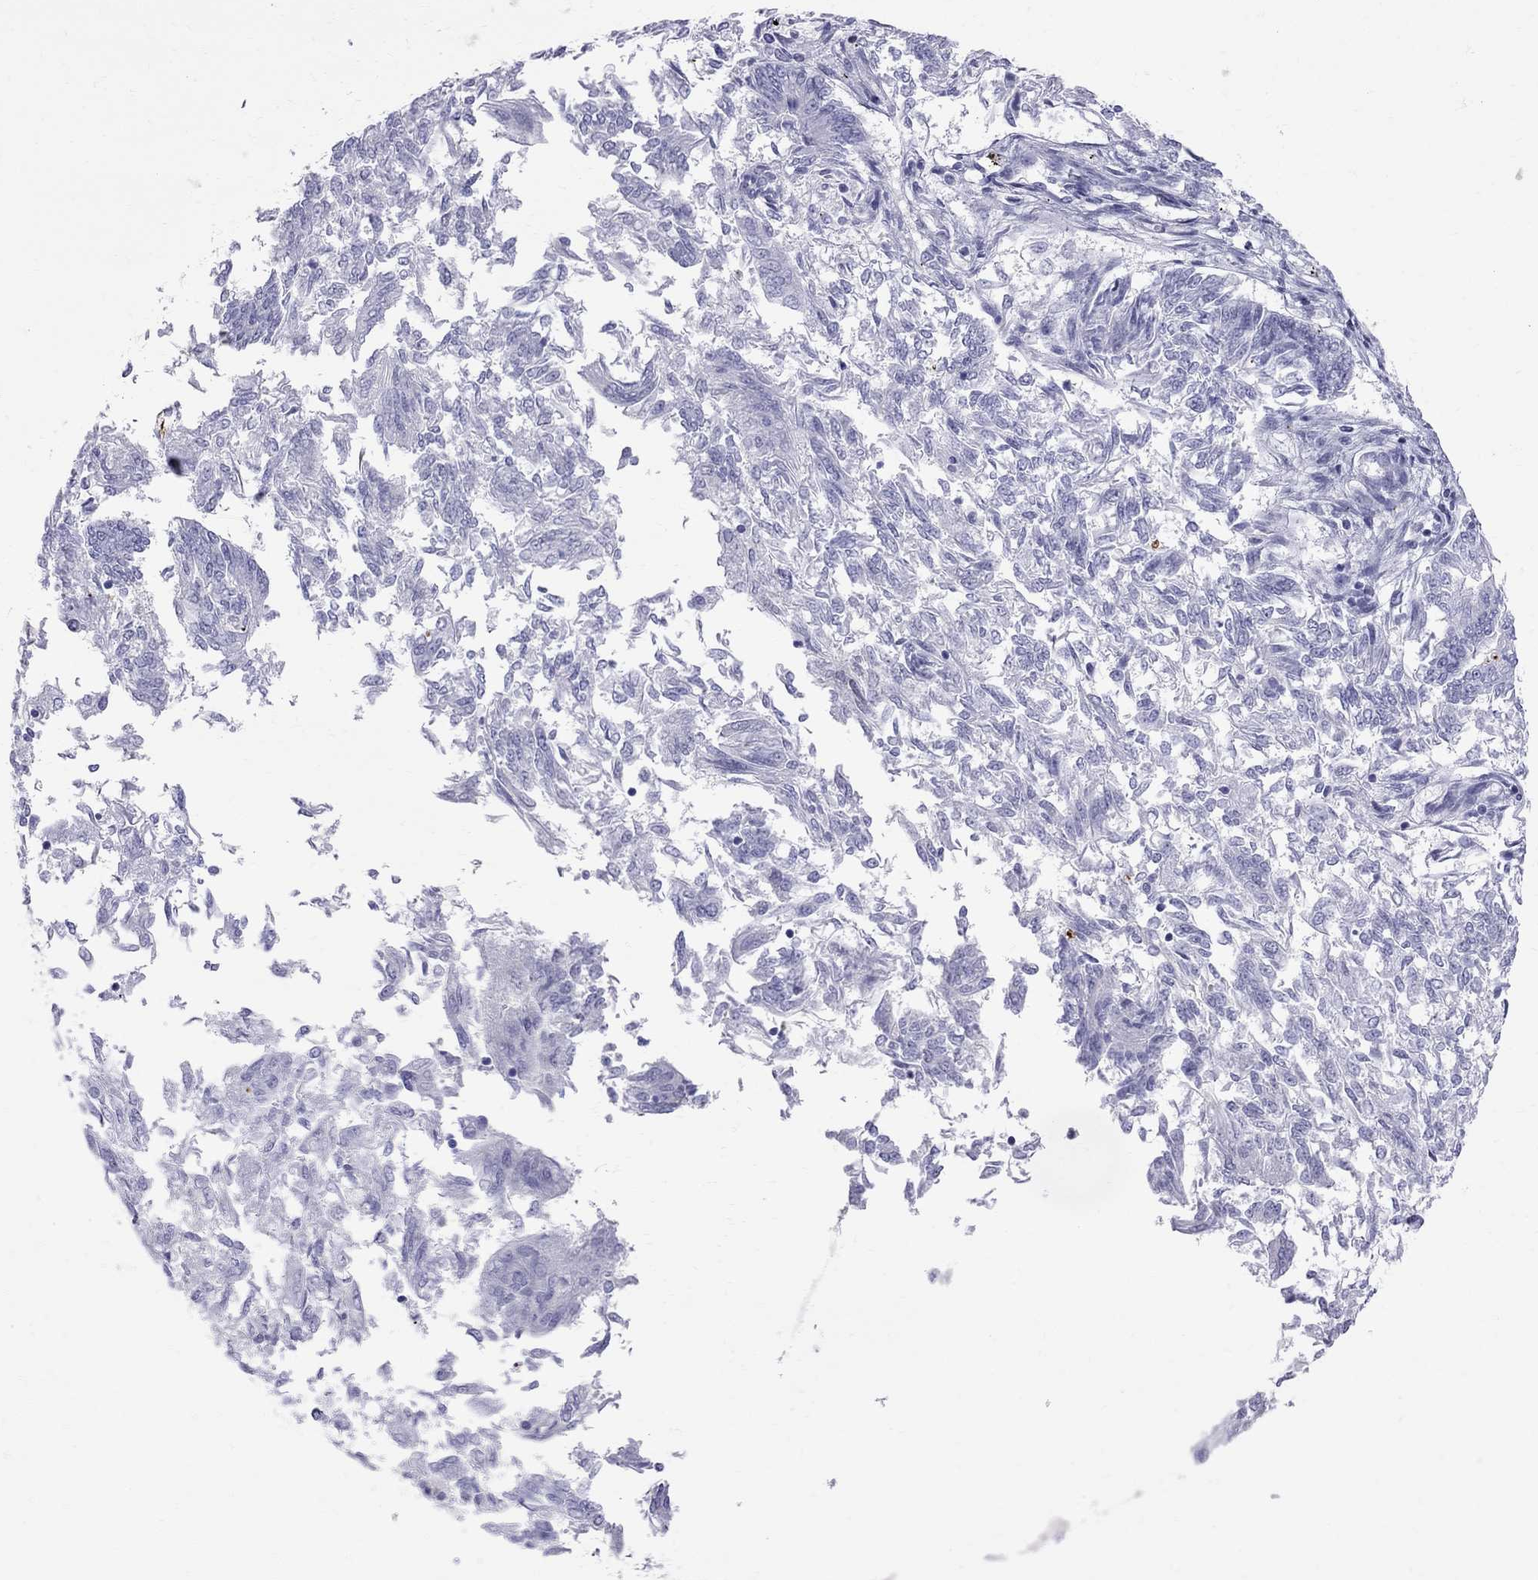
{"staining": {"intensity": "negative", "quantity": "none", "location": "none"}, "tissue": "endometrial cancer", "cell_type": "Tumor cells", "image_type": "cancer", "snomed": [{"axis": "morphology", "description": "Adenocarcinoma, NOS"}, {"axis": "topography", "description": "Endometrium"}], "caption": "A high-resolution photomicrograph shows immunohistochemistry (IHC) staining of adenocarcinoma (endometrial), which exhibits no significant expression in tumor cells.", "gene": "MUC15", "patient": {"sex": "female", "age": 58}}